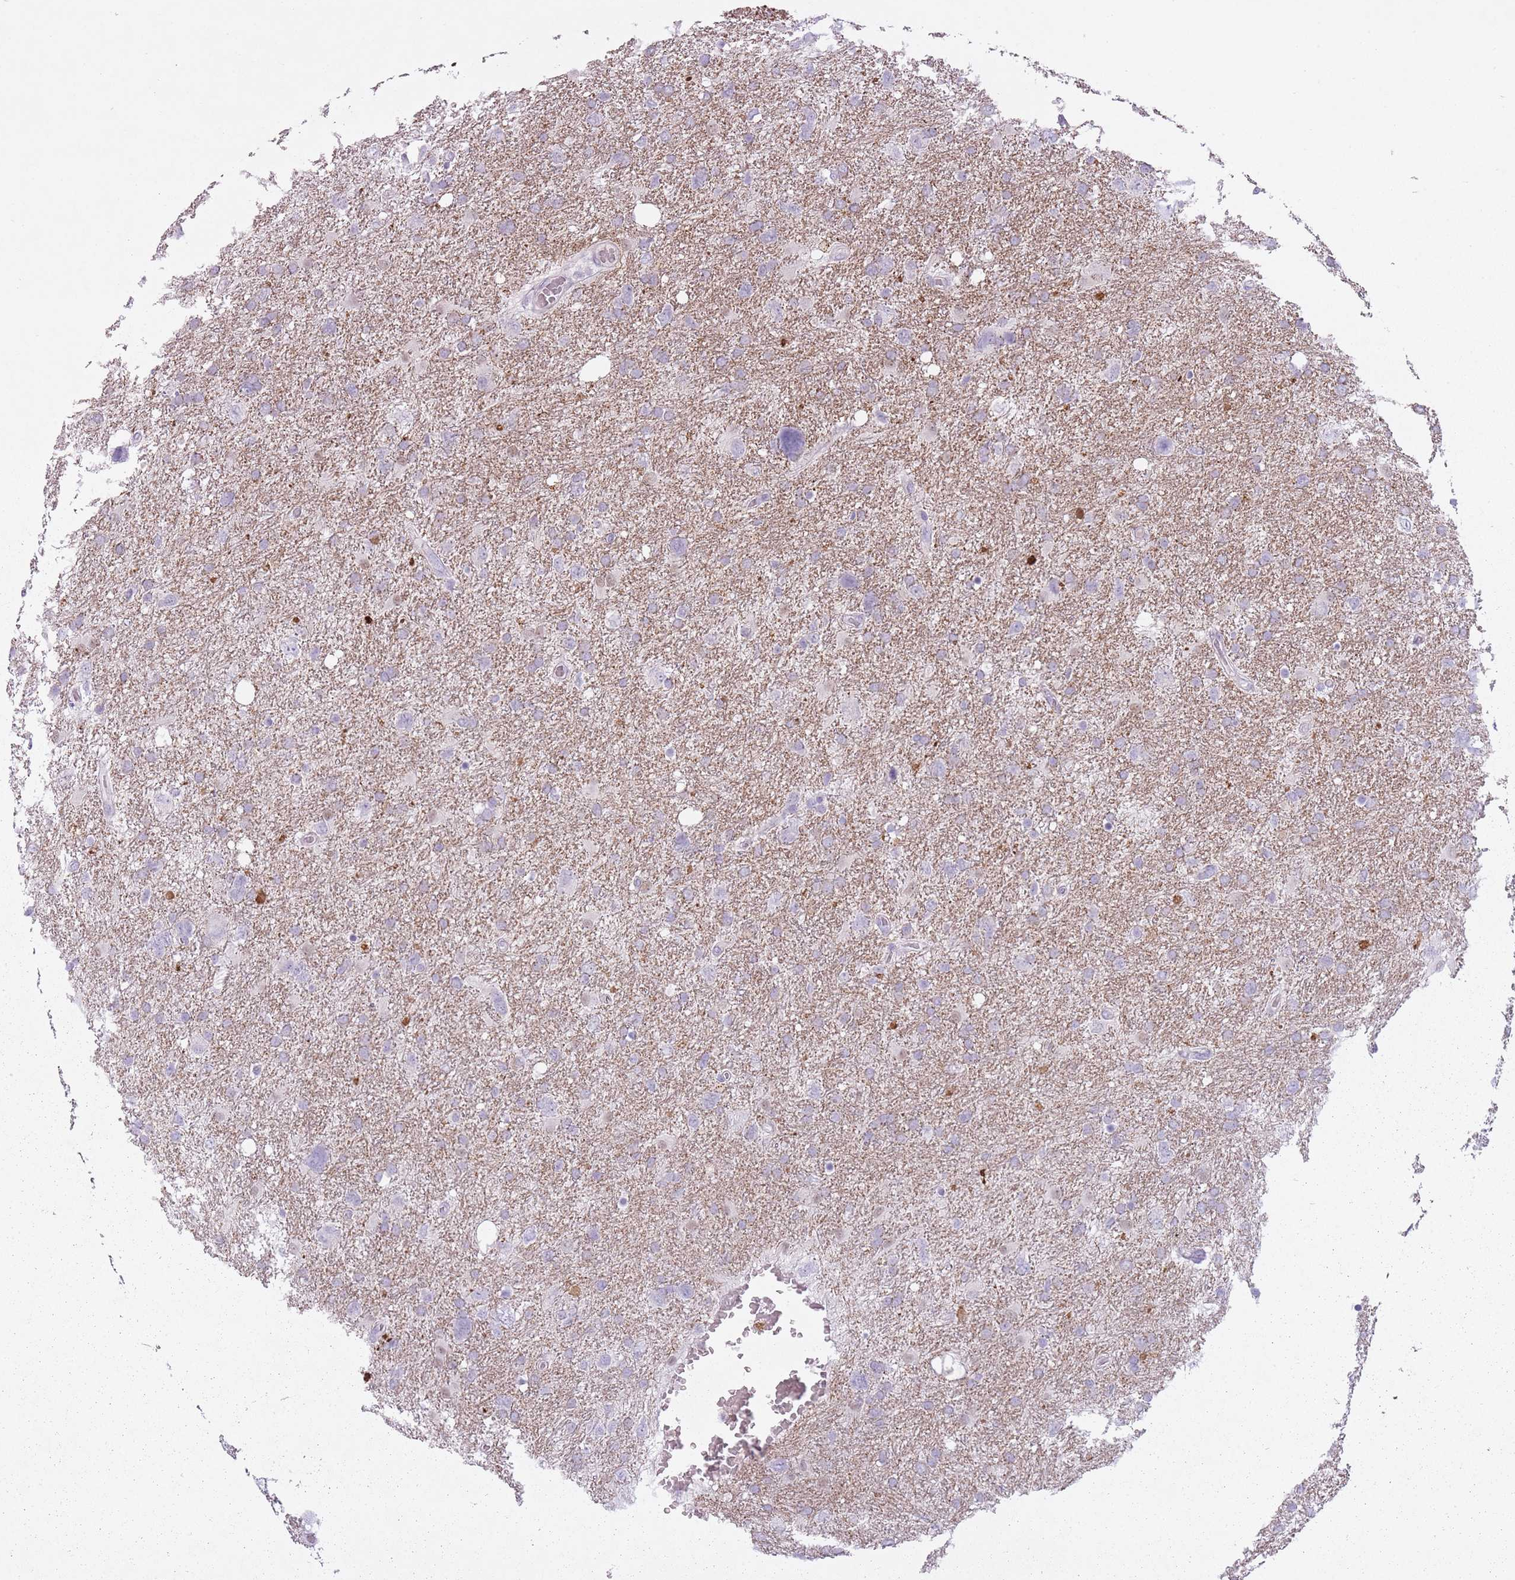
{"staining": {"intensity": "negative", "quantity": "none", "location": "none"}, "tissue": "glioma", "cell_type": "Tumor cells", "image_type": "cancer", "snomed": [{"axis": "morphology", "description": "Glioma, malignant, High grade"}, {"axis": "topography", "description": "Brain"}], "caption": "Image shows no significant protein staining in tumor cells of glioma.", "gene": "RFX4", "patient": {"sex": "male", "age": 61}}